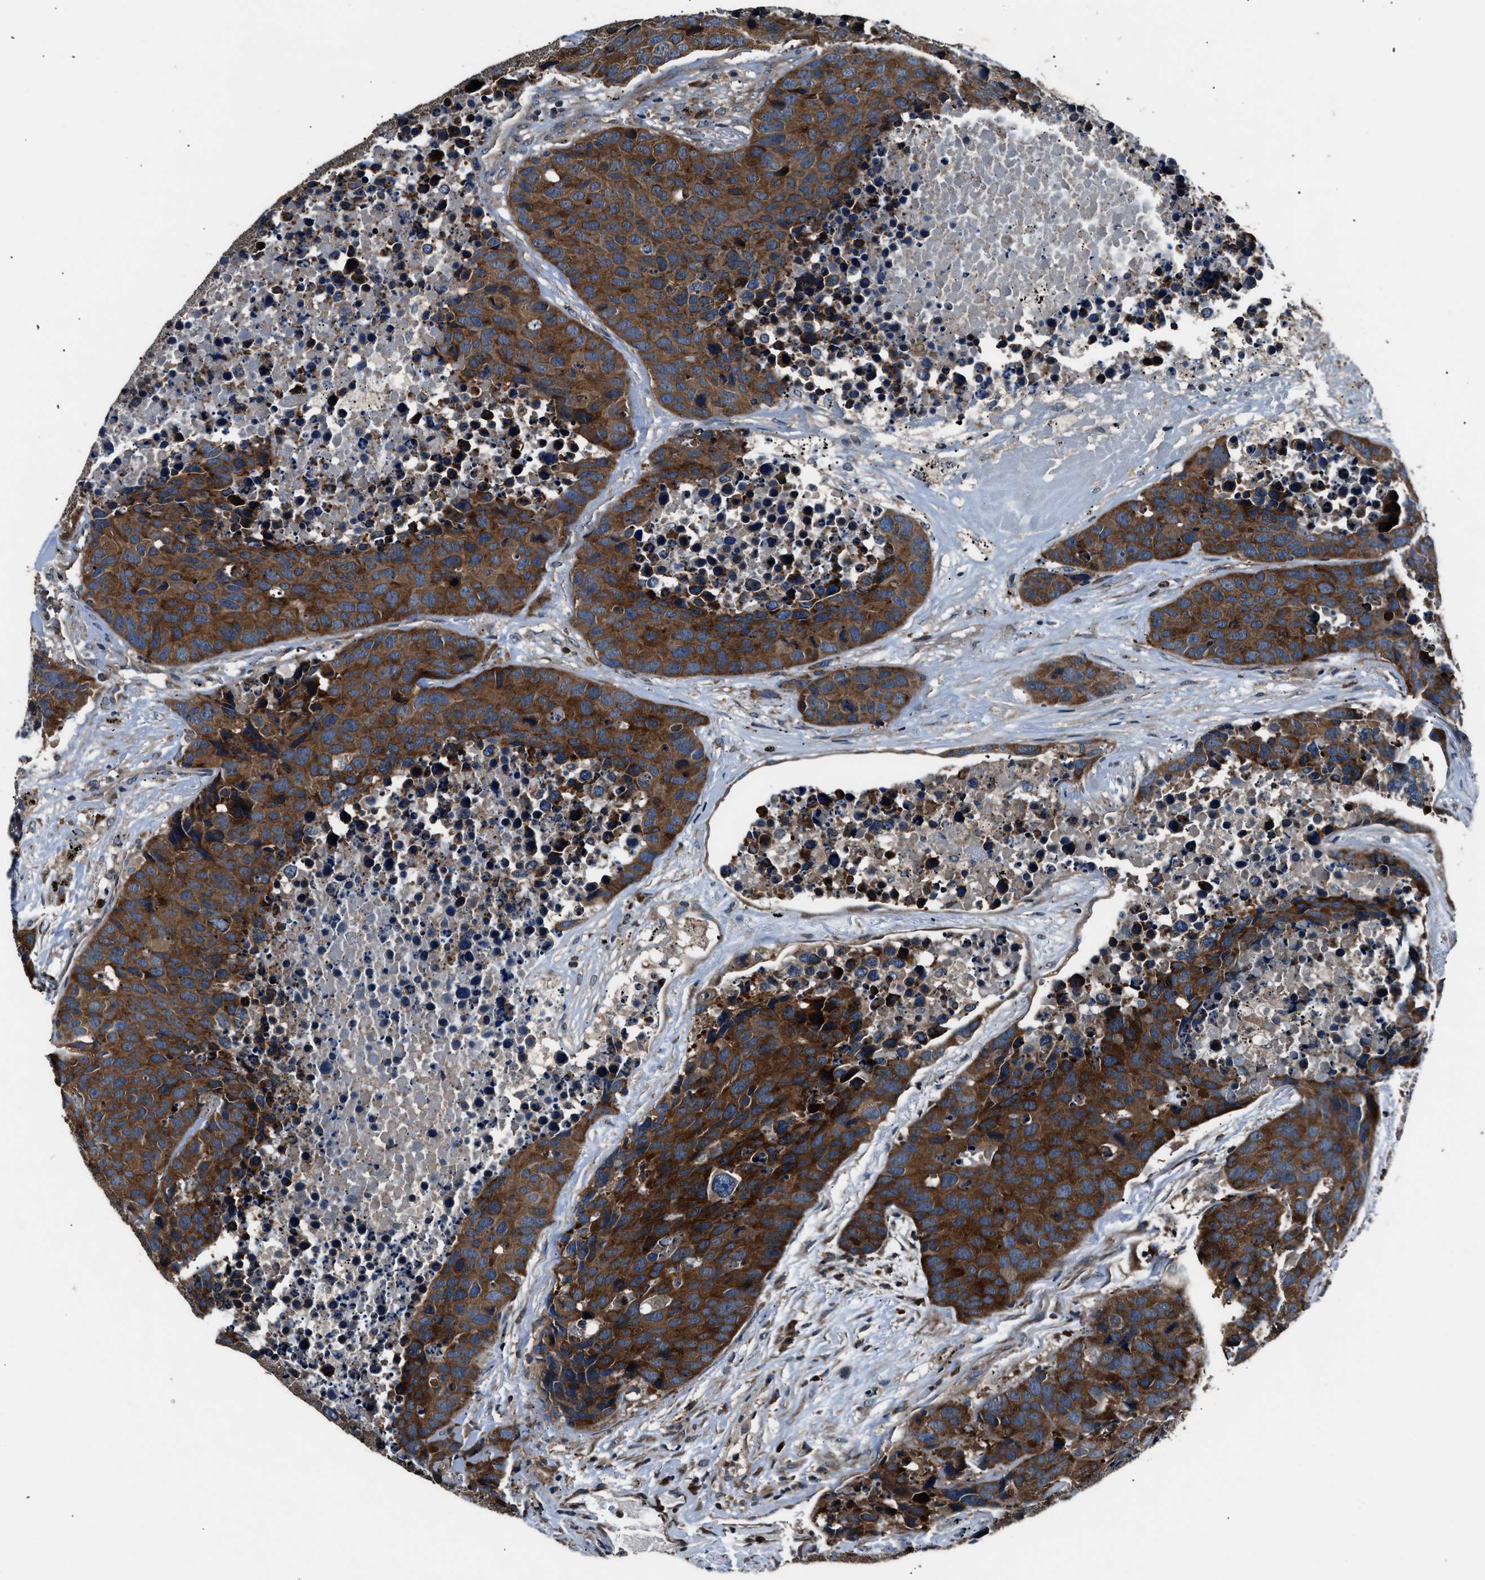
{"staining": {"intensity": "strong", "quantity": ">75%", "location": "cytoplasmic/membranous"}, "tissue": "carcinoid", "cell_type": "Tumor cells", "image_type": "cancer", "snomed": [{"axis": "morphology", "description": "Carcinoid, malignant, NOS"}, {"axis": "topography", "description": "Lung"}], "caption": "Malignant carcinoid stained with a brown dye displays strong cytoplasmic/membranous positive staining in approximately >75% of tumor cells.", "gene": "IMPDH2", "patient": {"sex": "male", "age": 60}}